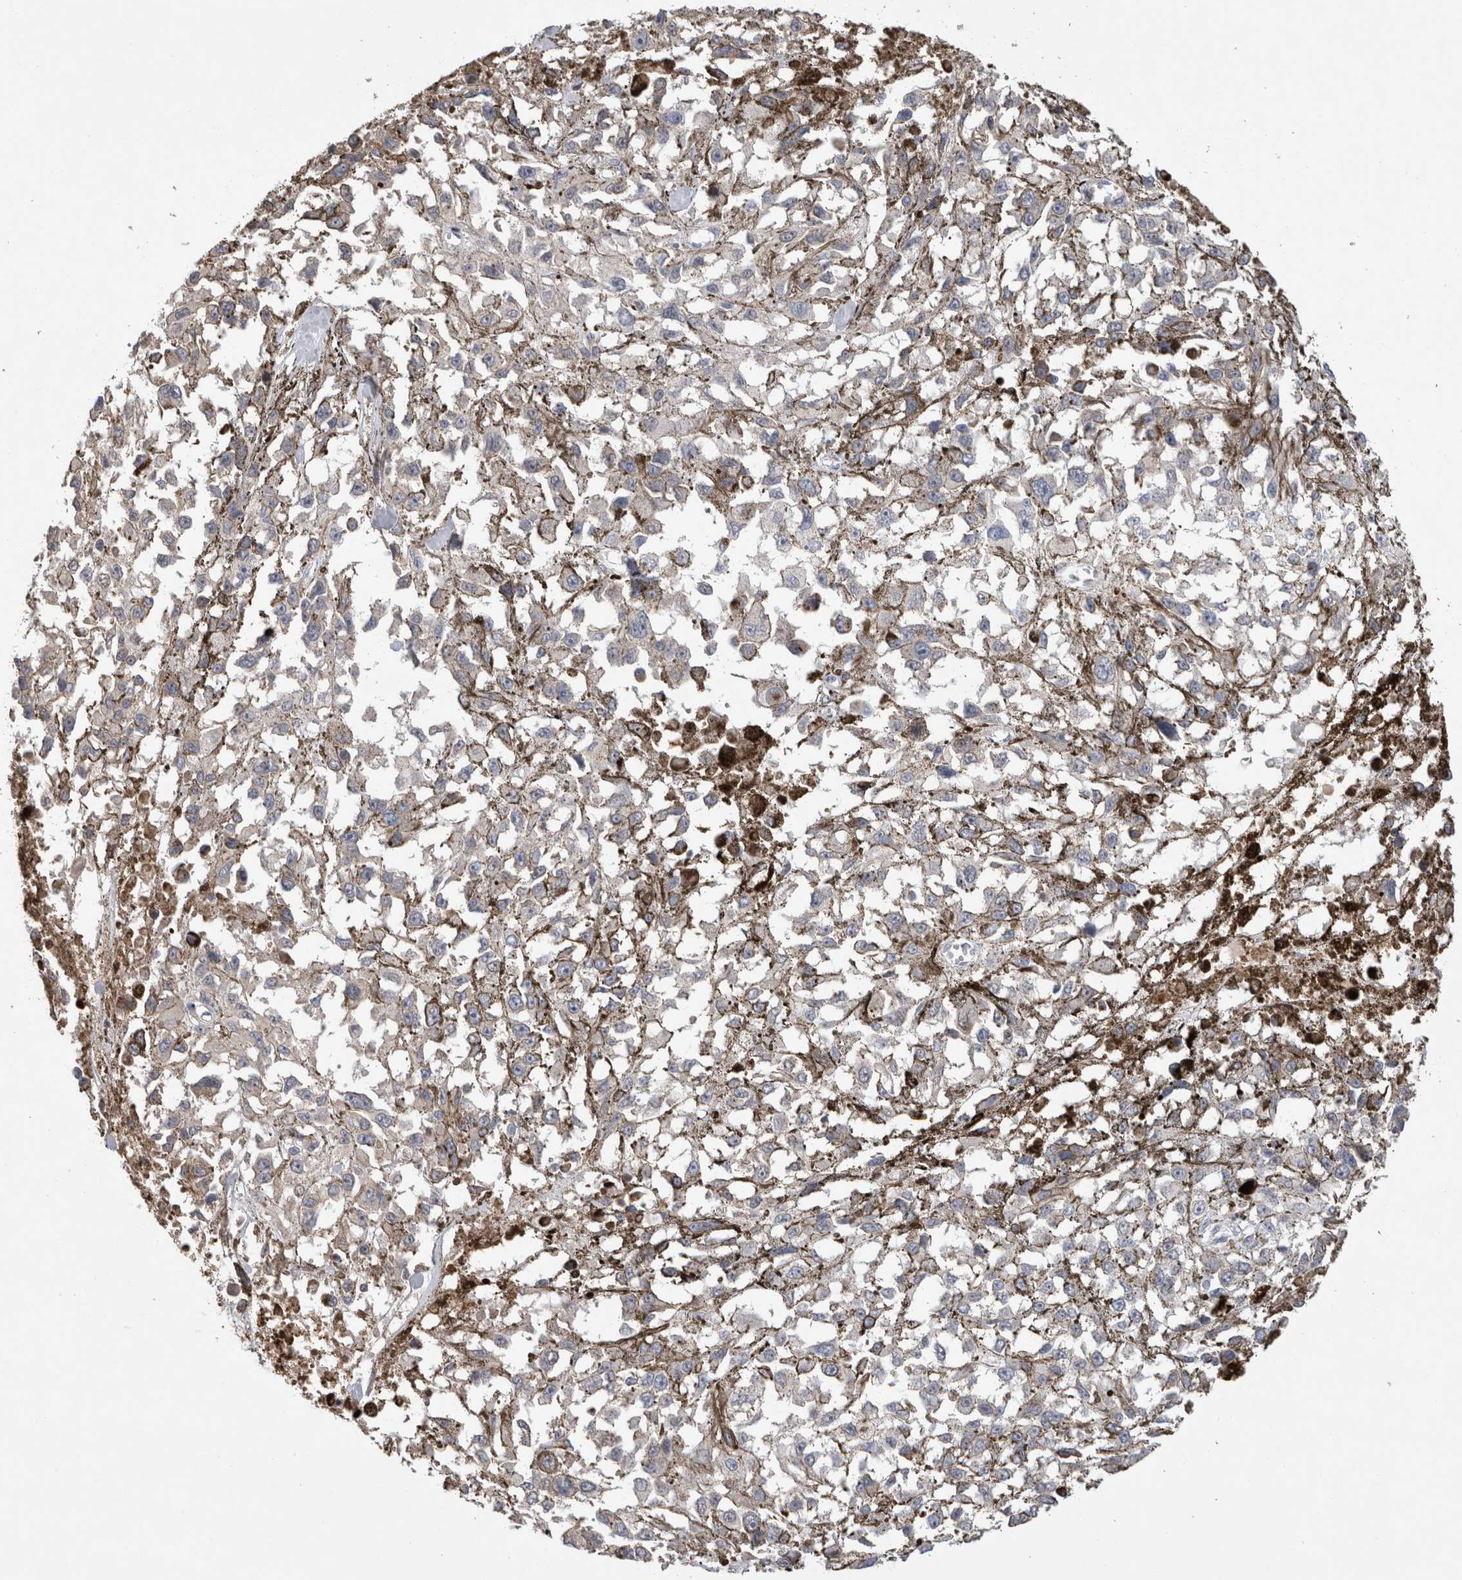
{"staining": {"intensity": "negative", "quantity": "none", "location": "none"}, "tissue": "melanoma", "cell_type": "Tumor cells", "image_type": "cancer", "snomed": [{"axis": "morphology", "description": "Malignant melanoma, Metastatic site"}, {"axis": "topography", "description": "Lymph node"}], "caption": "Tumor cells show no significant staining in malignant melanoma (metastatic site).", "gene": "FABP7", "patient": {"sex": "male", "age": 59}}